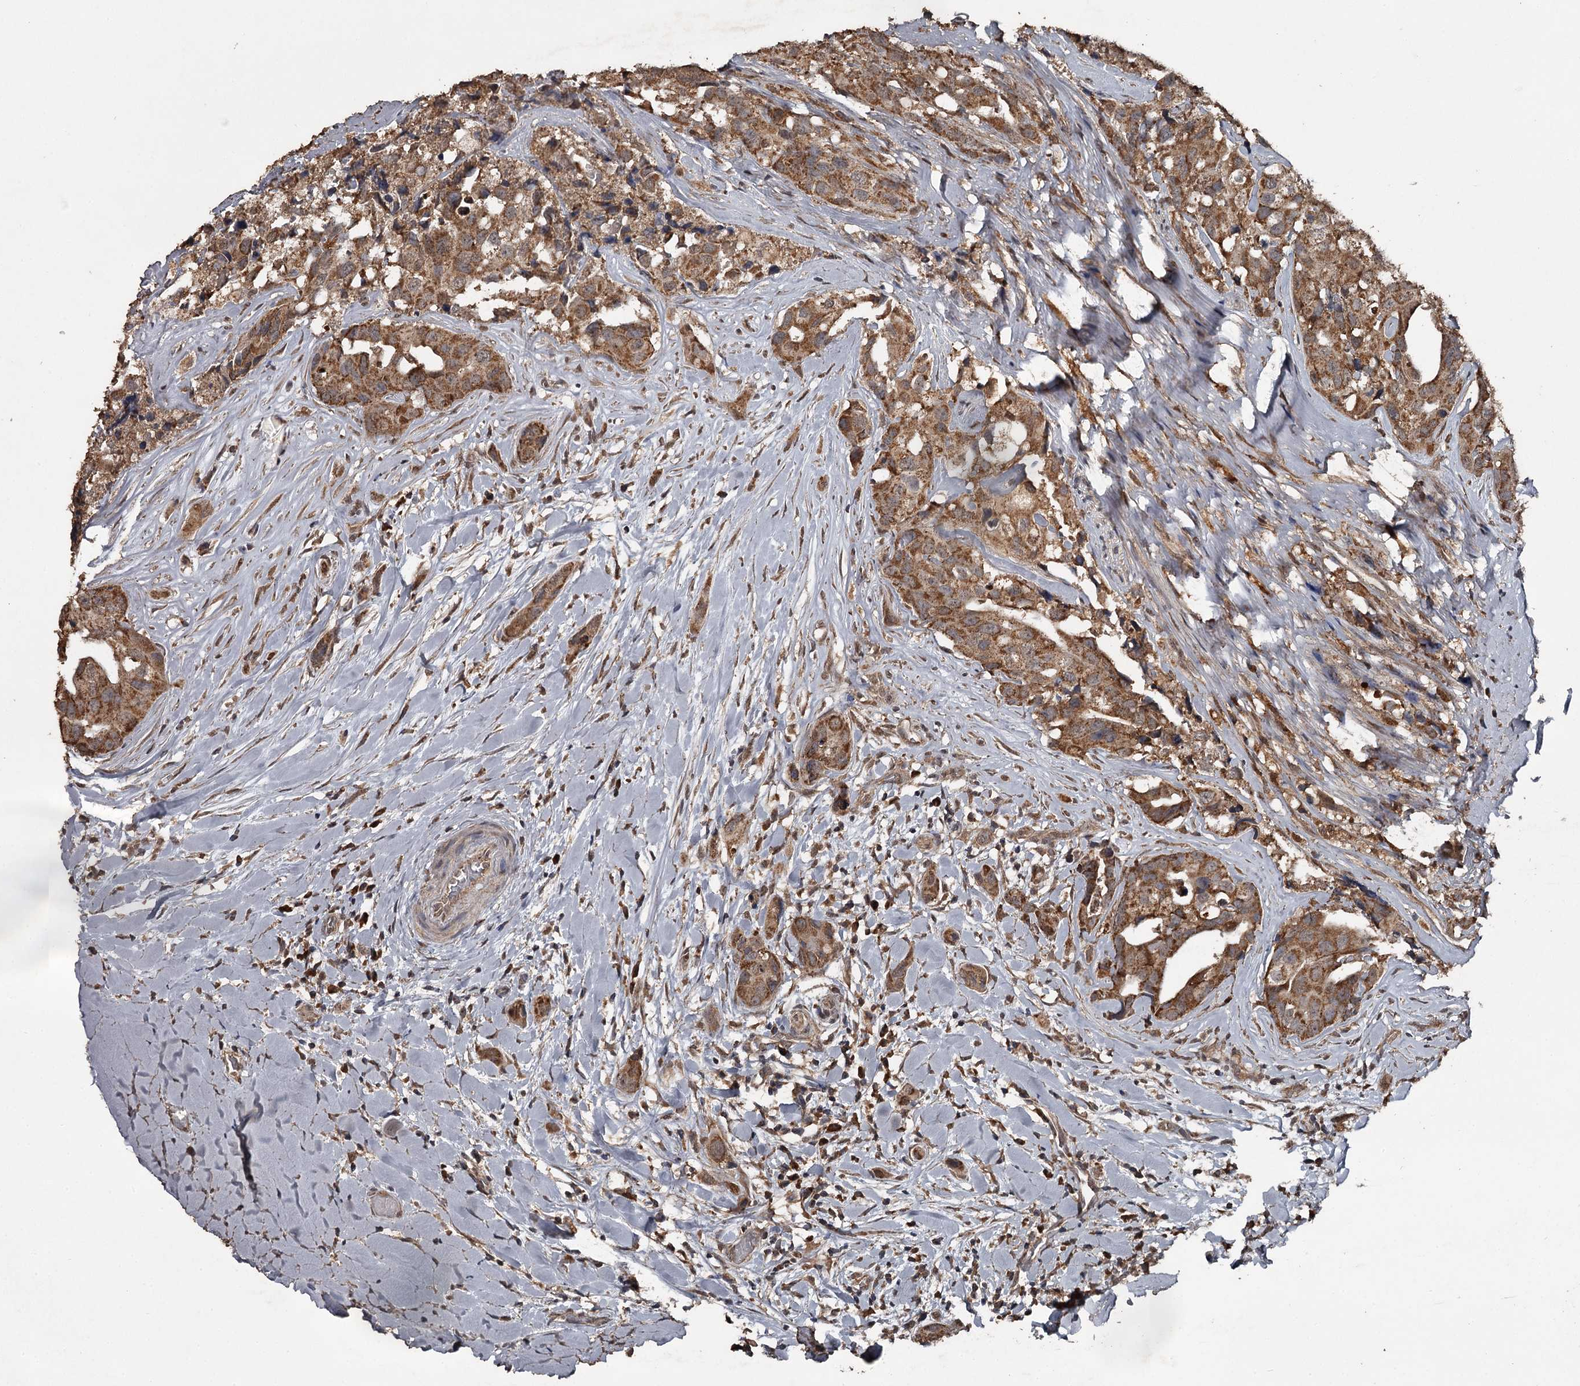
{"staining": {"intensity": "strong", "quantity": ">75%", "location": "cytoplasmic/membranous"}, "tissue": "head and neck cancer", "cell_type": "Tumor cells", "image_type": "cancer", "snomed": [{"axis": "morphology", "description": "Adenocarcinoma, NOS"}, {"axis": "morphology", "description": "Adenocarcinoma, metastatic, NOS"}, {"axis": "topography", "description": "Head-Neck"}], "caption": "The photomicrograph shows staining of head and neck cancer (metastatic adenocarcinoma), revealing strong cytoplasmic/membranous protein positivity (brown color) within tumor cells. The protein of interest is stained brown, and the nuclei are stained in blue (DAB (3,3'-diaminobenzidine) IHC with brightfield microscopy, high magnification).", "gene": "WIPI1", "patient": {"sex": "male", "age": 75}}